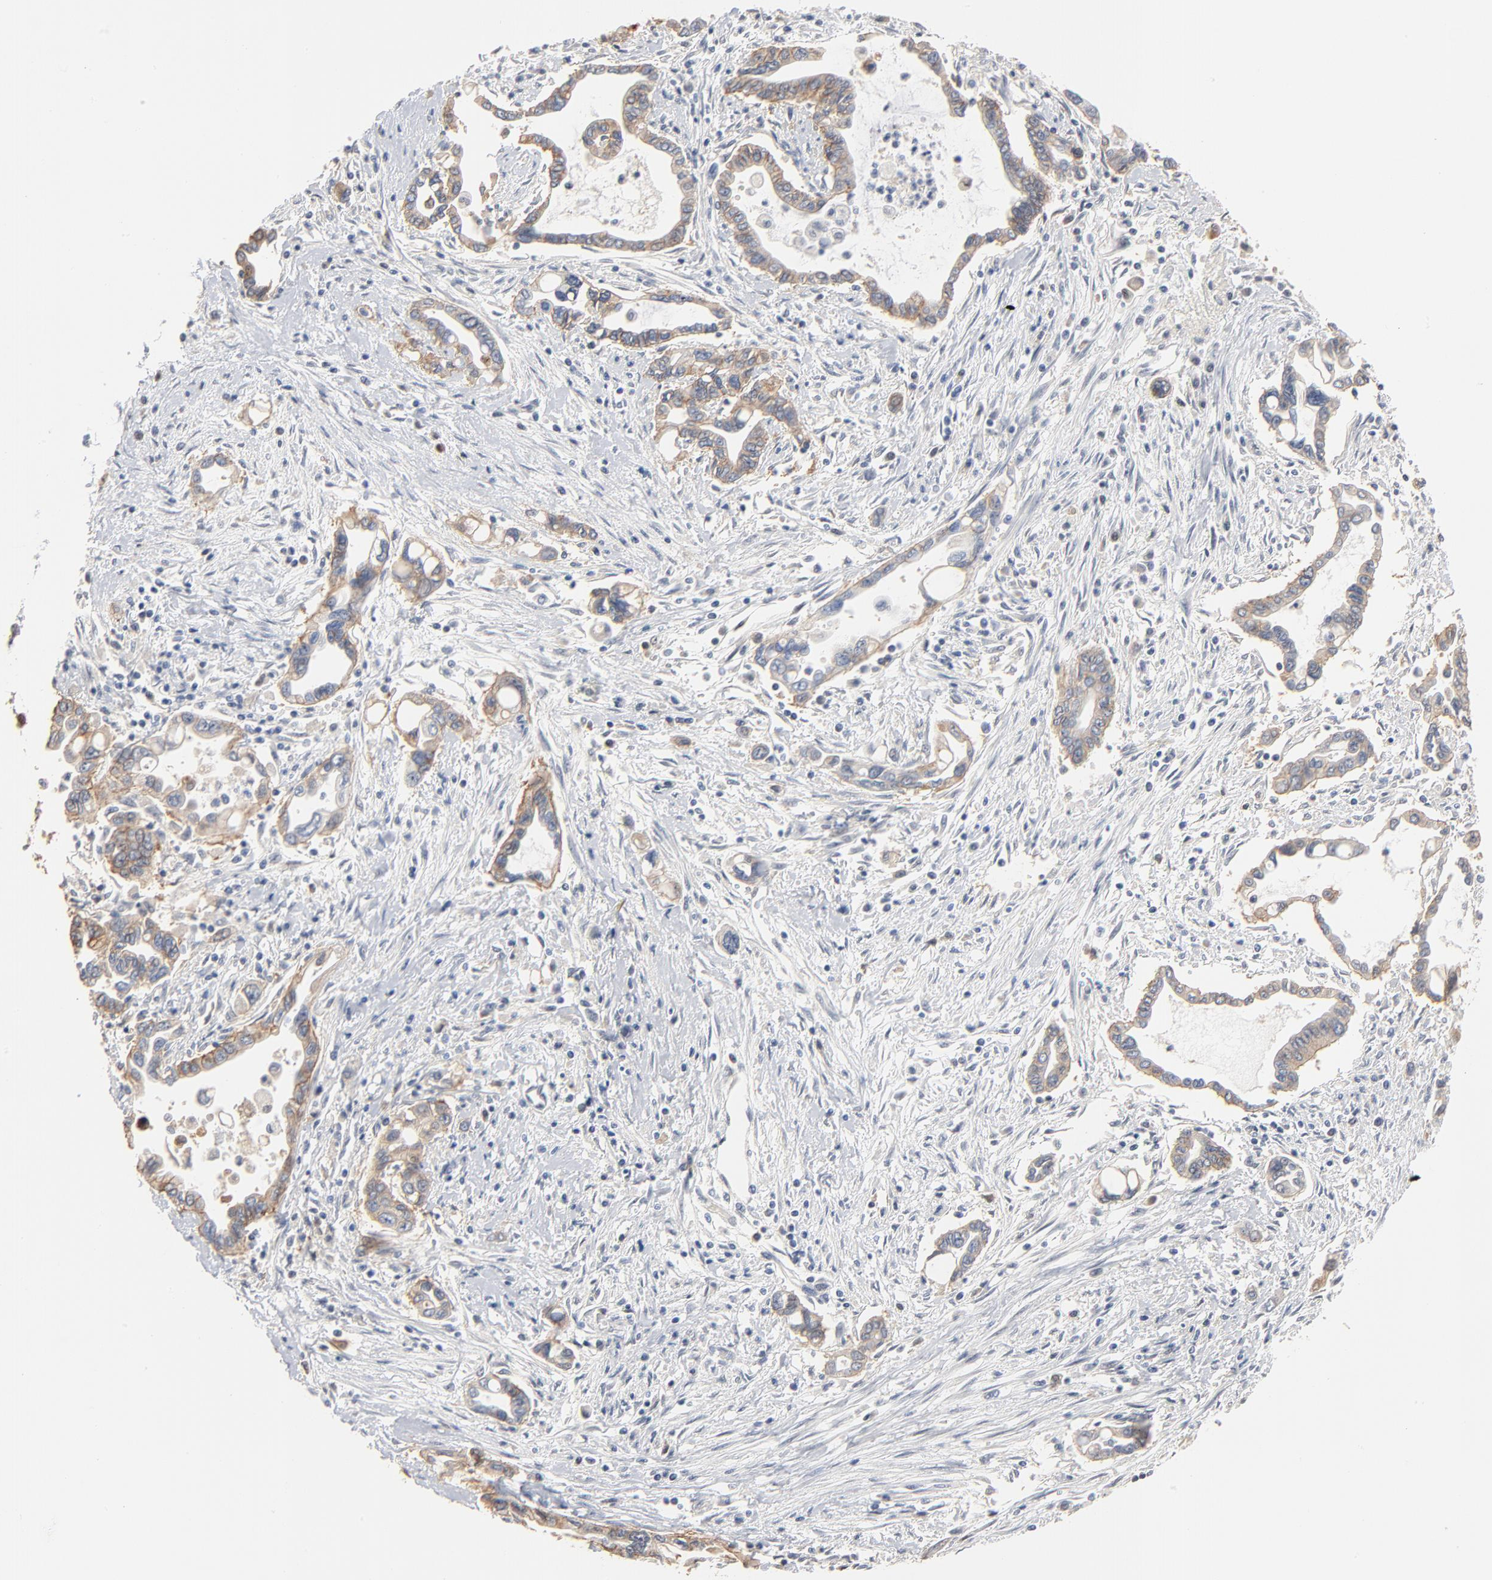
{"staining": {"intensity": "weak", "quantity": "25%-75%", "location": "cytoplasmic/membranous"}, "tissue": "pancreatic cancer", "cell_type": "Tumor cells", "image_type": "cancer", "snomed": [{"axis": "morphology", "description": "Adenocarcinoma, NOS"}, {"axis": "topography", "description": "Pancreas"}], "caption": "Brown immunohistochemical staining in pancreatic cancer (adenocarcinoma) demonstrates weak cytoplasmic/membranous staining in approximately 25%-75% of tumor cells.", "gene": "EPCAM", "patient": {"sex": "female", "age": 57}}